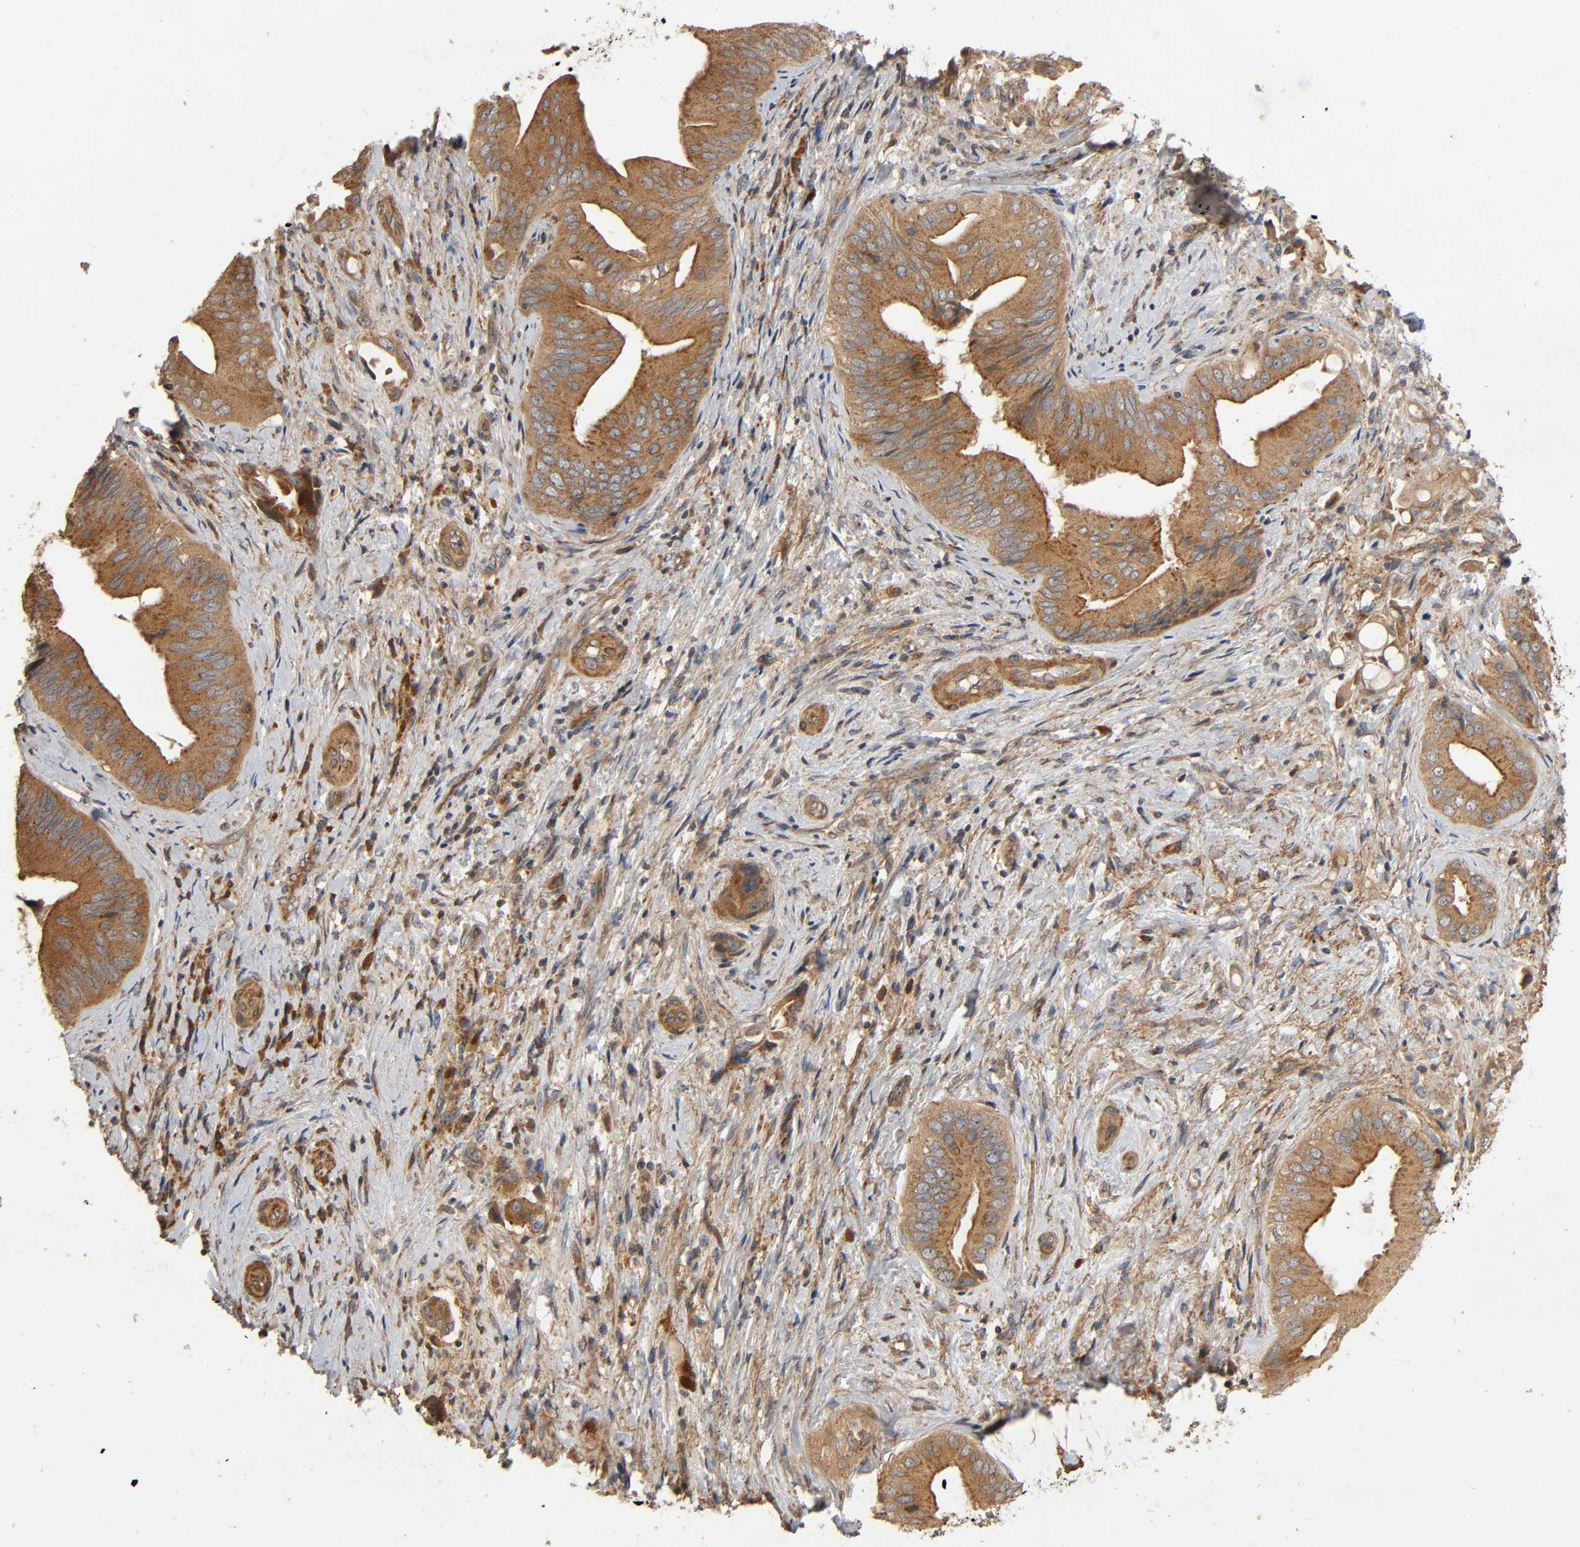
{"staining": {"intensity": "moderate", "quantity": ">75%", "location": "cytoplasmic/membranous"}, "tissue": "liver cancer", "cell_type": "Tumor cells", "image_type": "cancer", "snomed": [{"axis": "morphology", "description": "Cholangiocarcinoma"}, {"axis": "topography", "description": "Liver"}], "caption": "Immunohistochemistry (IHC) micrograph of neoplastic tissue: human liver cancer stained using IHC reveals medium levels of moderate protein expression localized specifically in the cytoplasmic/membranous of tumor cells, appearing as a cytoplasmic/membranous brown color.", "gene": "SGSM1", "patient": {"sex": "male", "age": 58}}